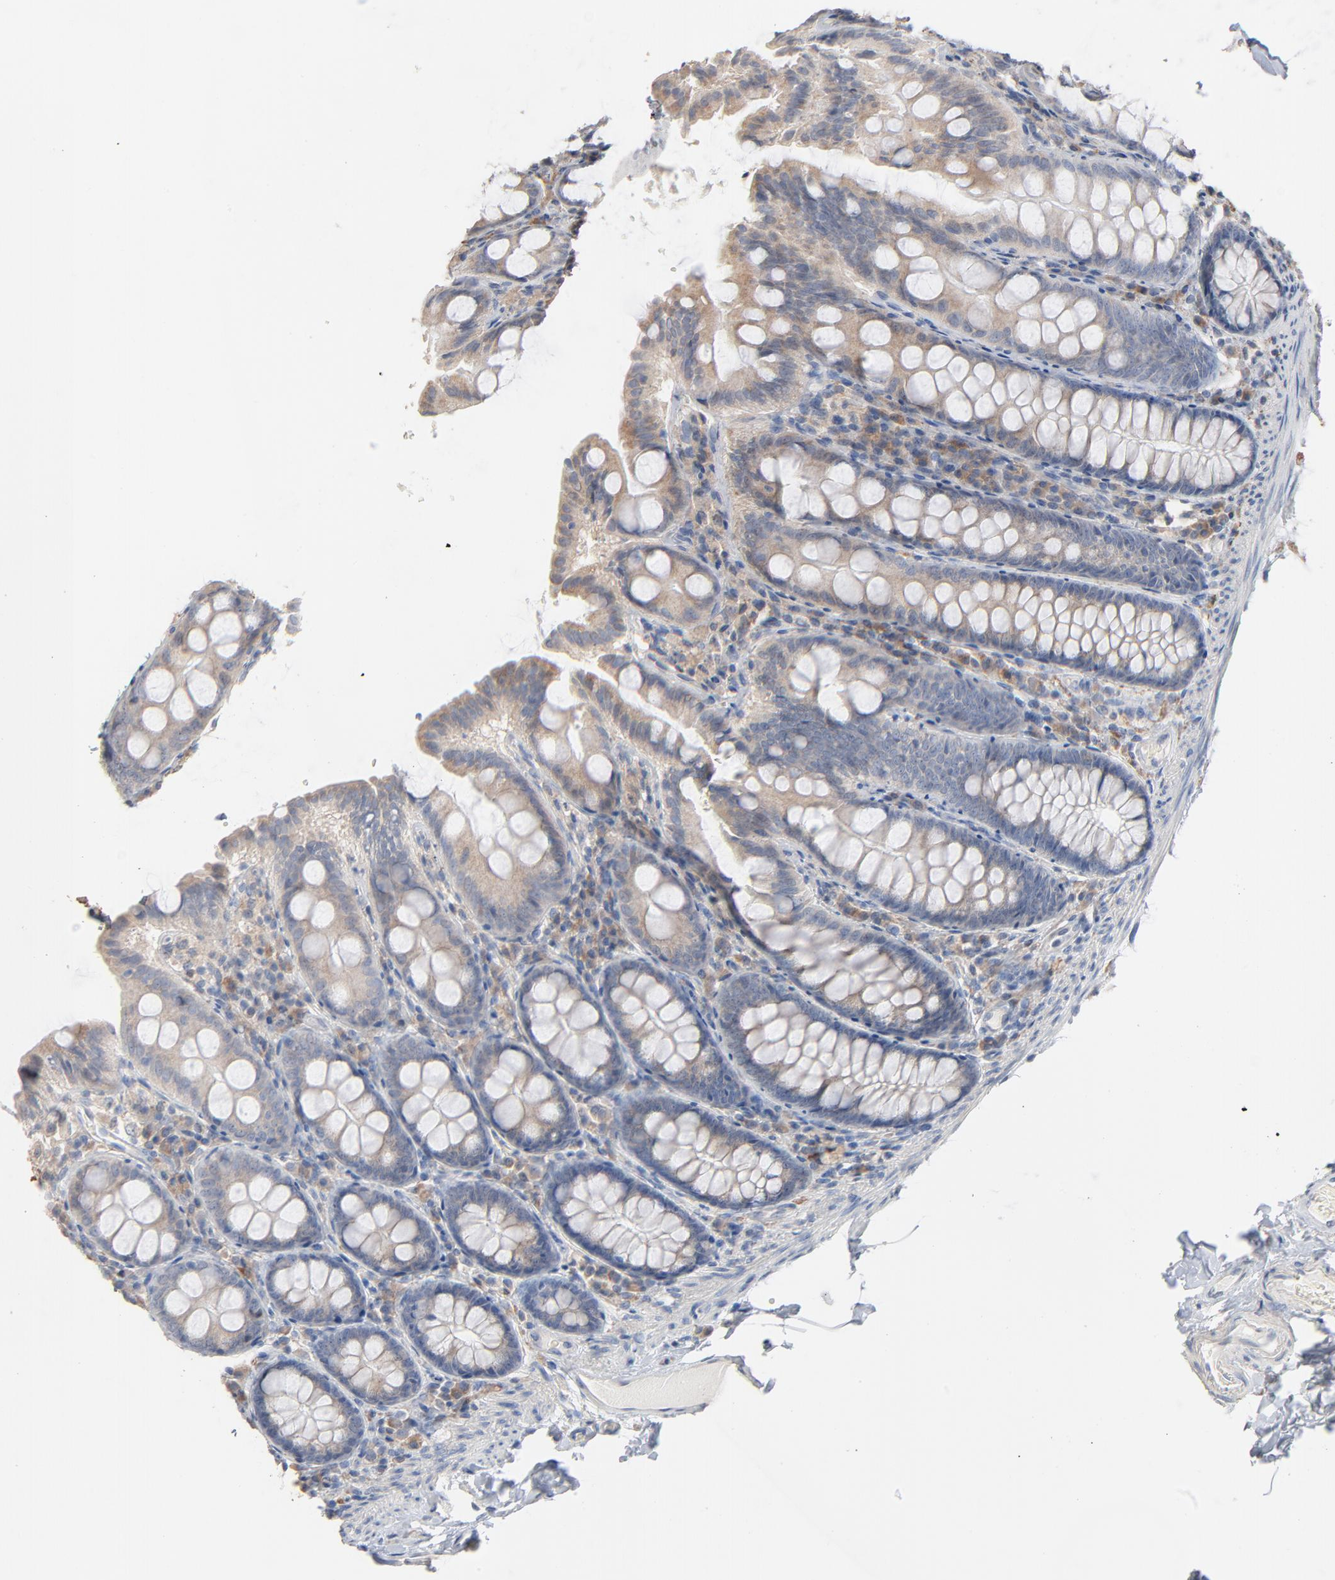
{"staining": {"intensity": "negative", "quantity": "none", "location": "none"}, "tissue": "colon", "cell_type": "Endothelial cells", "image_type": "normal", "snomed": [{"axis": "morphology", "description": "Normal tissue, NOS"}, {"axis": "topography", "description": "Colon"}], "caption": "High power microscopy image of an immunohistochemistry histopathology image of benign colon, revealing no significant staining in endothelial cells.", "gene": "ZDHHC8", "patient": {"sex": "female", "age": 61}}